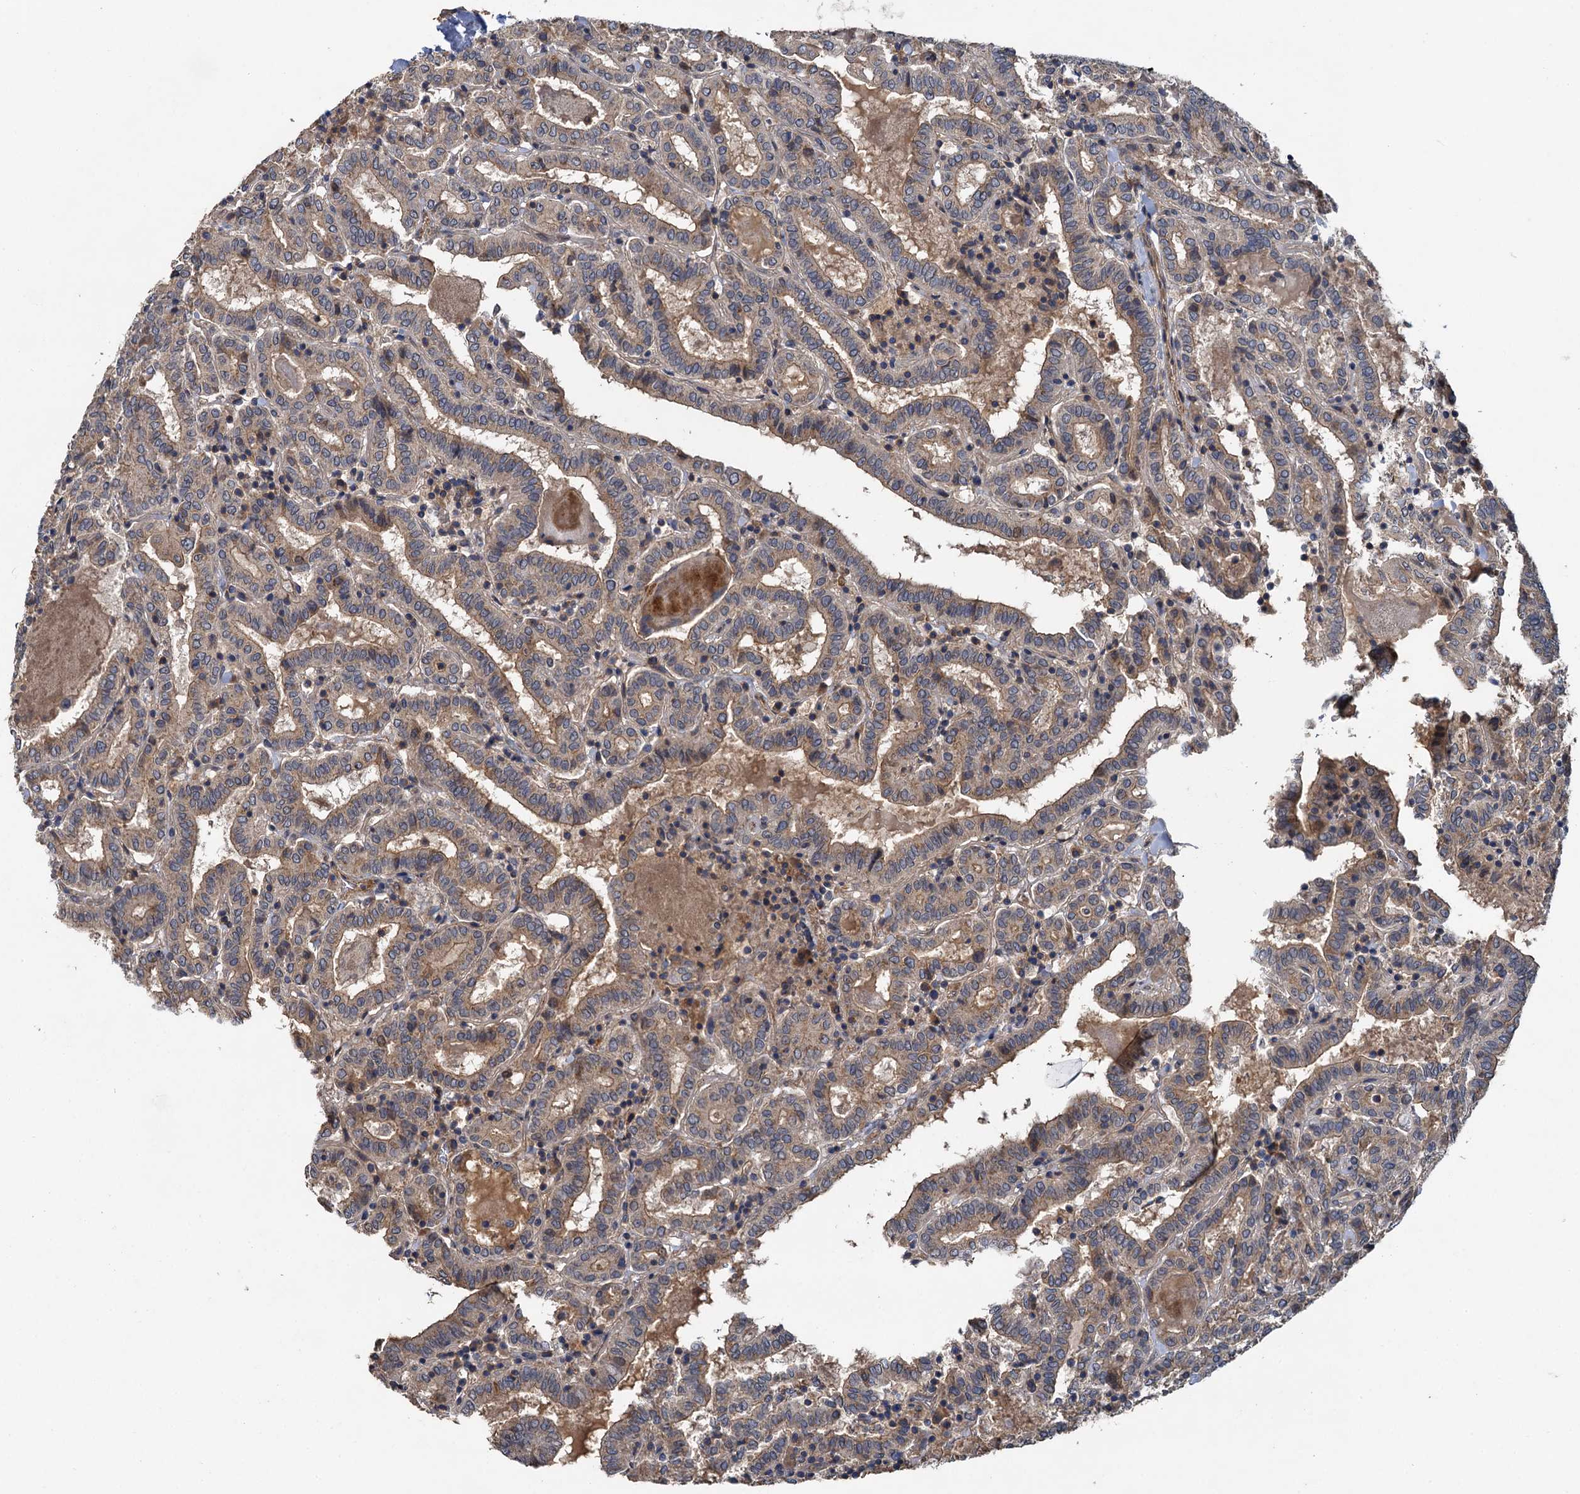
{"staining": {"intensity": "weak", "quantity": ">75%", "location": "cytoplasmic/membranous"}, "tissue": "thyroid cancer", "cell_type": "Tumor cells", "image_type": "cancer", "snomed": [{"axis": "morphology", "description": "Papillary adenocarcinoma, NOS"}, {"axis": "topography", "description": "Thyroid gland"}], "caption": "A micrograph showing weak cytoplasmic/membranous staining in about >75% of tumor cells in thyroid cancer (papillary adenocarcinoma), as visualized by brown immunohistochemical staining.", "gene": "ZNF324", "patient": {"sex": "female", "age": 72}}